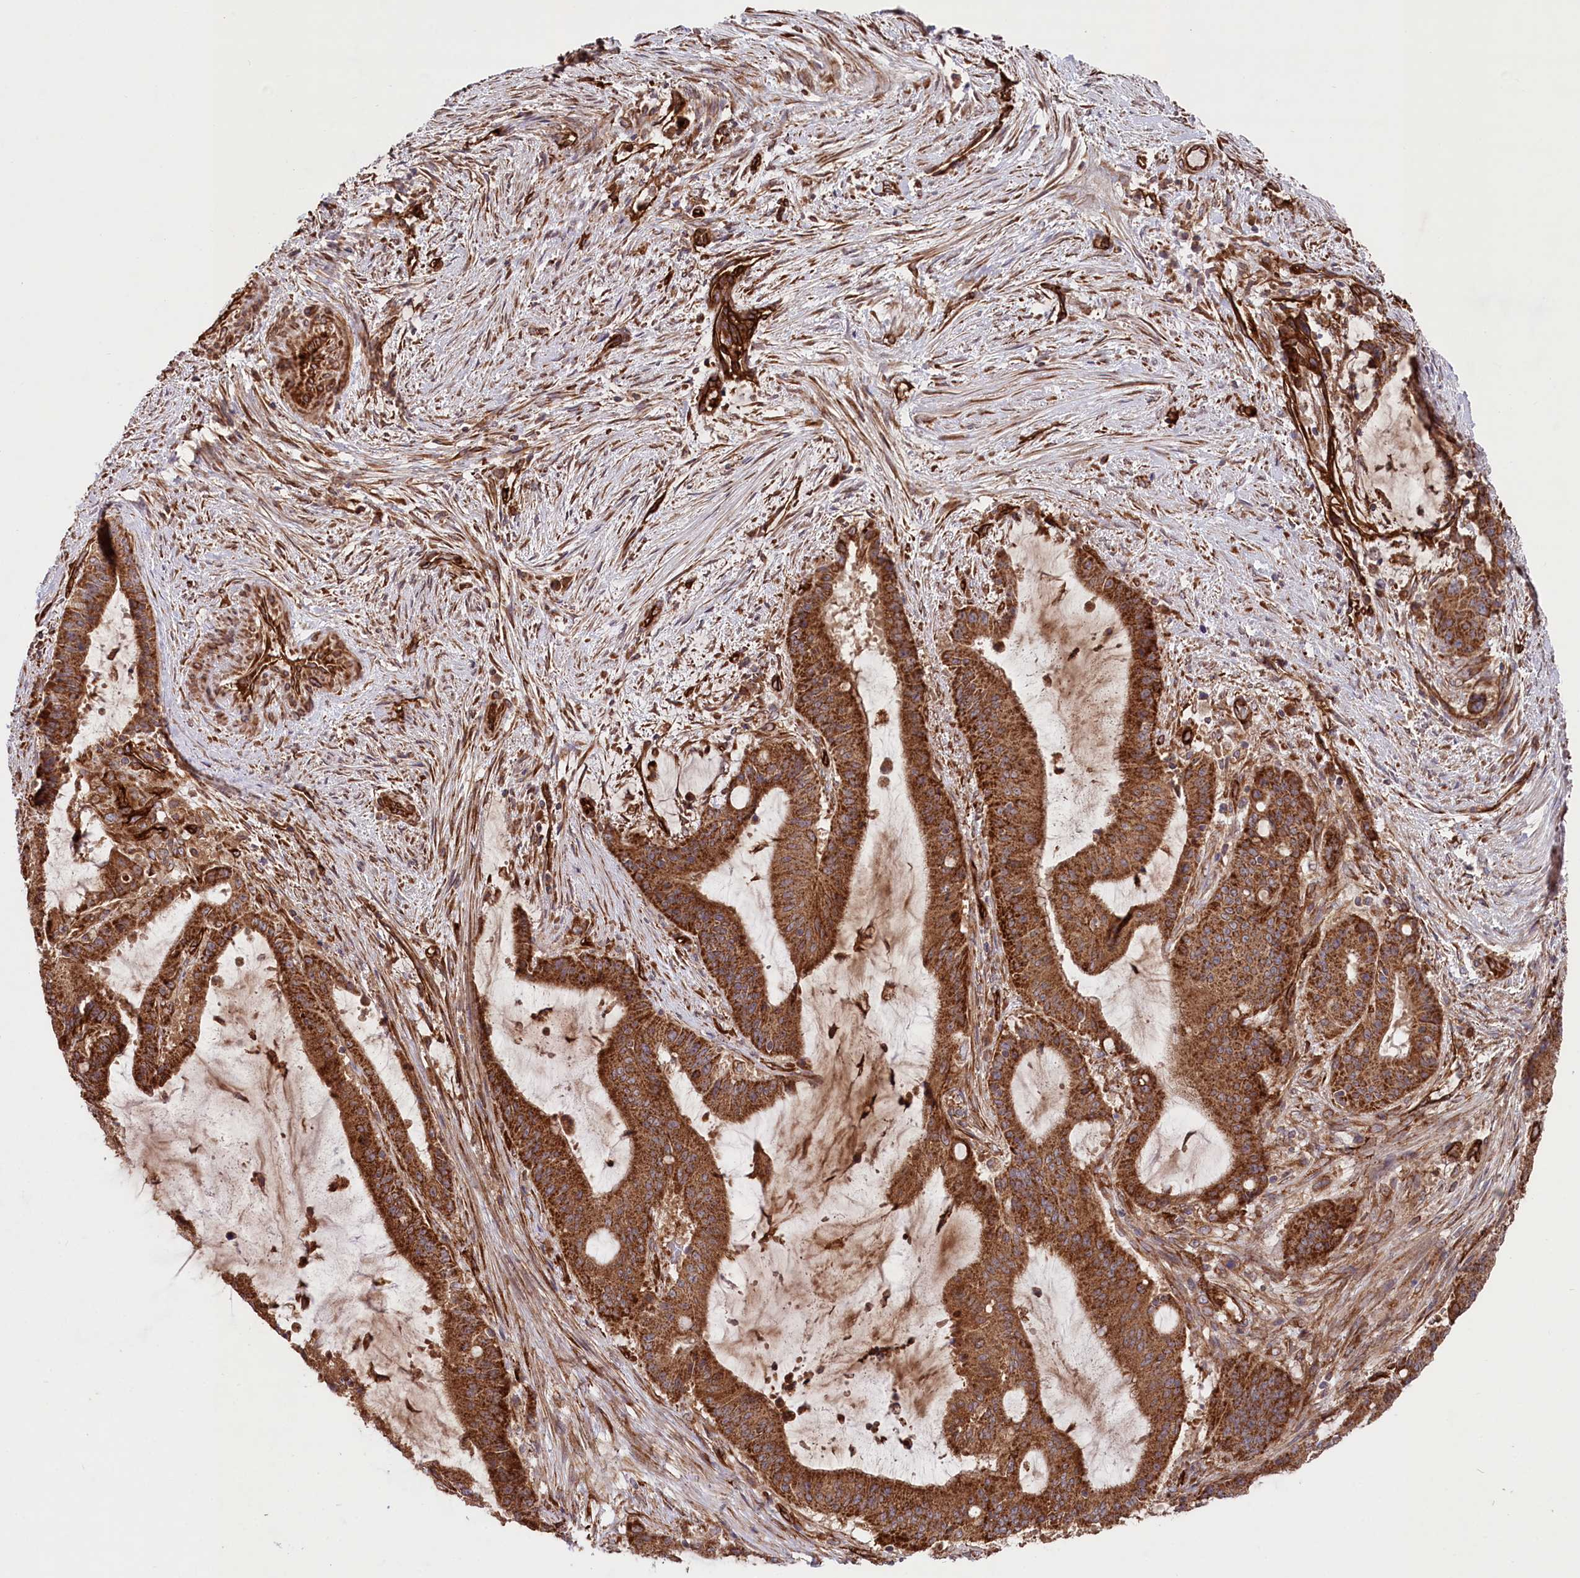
{"staining": {"intensity": "strong", "quantity": ">75%", "location": "cytoplasmic/membranous"}, "tissue": "liver cancer", "cell_type": "Tumor cells", "image_type": "cancer", "snomed": [{"axis": "morphology", "description": "Normal tissue, NOS"}, {"axis": "morphology", "description": "Cholangiocarcinoma"}, {"axis": "topography", "description": "Liver"}, {"axis": "topography", "description": "Peripheral nerve tissue"}], "caption": "There is high levels of strong cytoplasmic/membranous positivity in tumor cells of cholangiocarcinoma (liver), as demonstrated by immunohistochemical staining (brown color).", "gene": "MTPAP", "patient": {"sex": "female", "age": 73}}